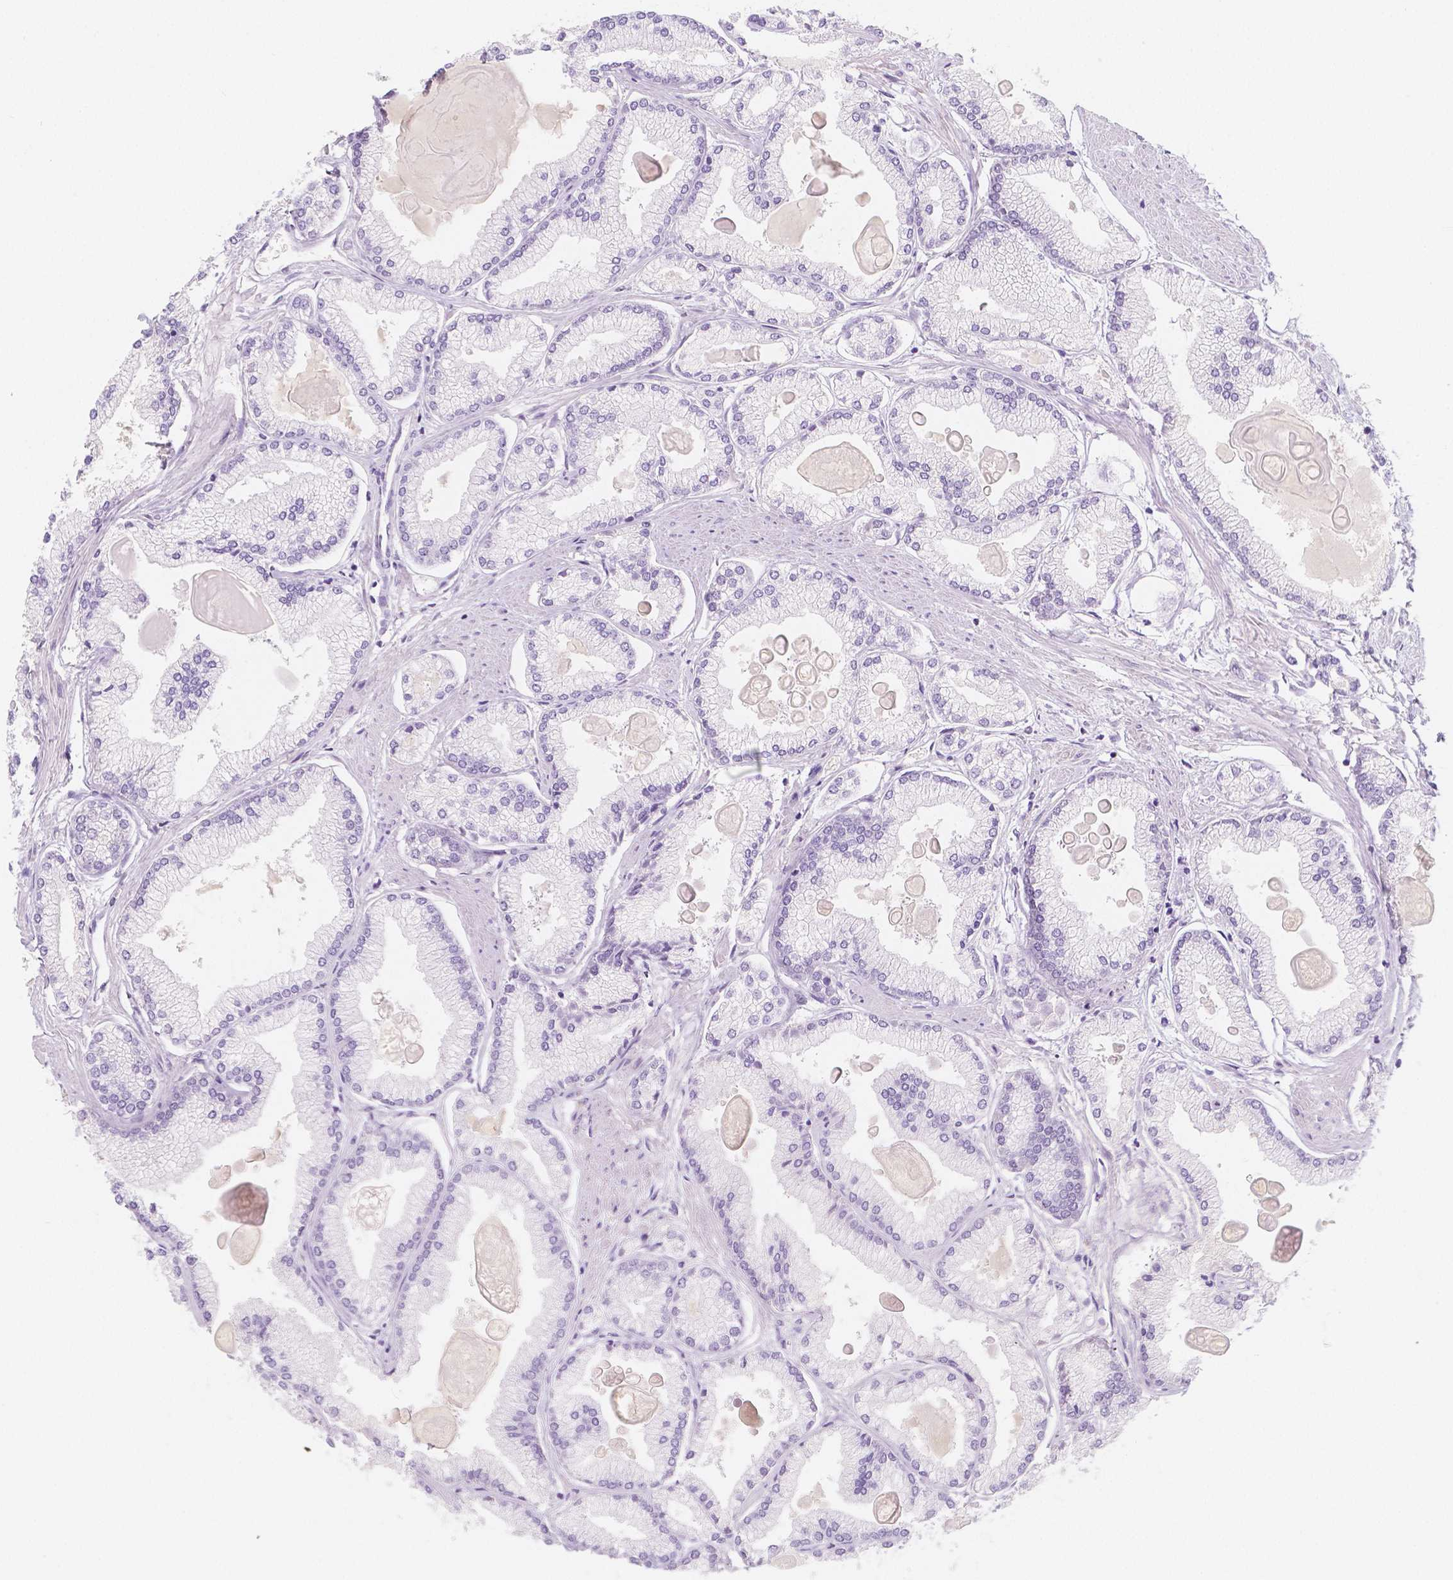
{"staining": {"intensity": "negative", "quantity": "none", "location": "none"}, "tissue": "prostate cancer", "cell_type": "Tumor cells", "image_type": "cancer", "snomed": [{"axis": "morphology", "description": "Adenocarcinoma, High grade"}, {"axis": "topography", "description": "Prostate"}], "caption": "An image of prostate cancer (high-grade adenocarcinoma) stained for a protein reveals no brown staining in tumor cells.", "gene": "MAP1A", "patient": {"sex": "male", "age": 68}}